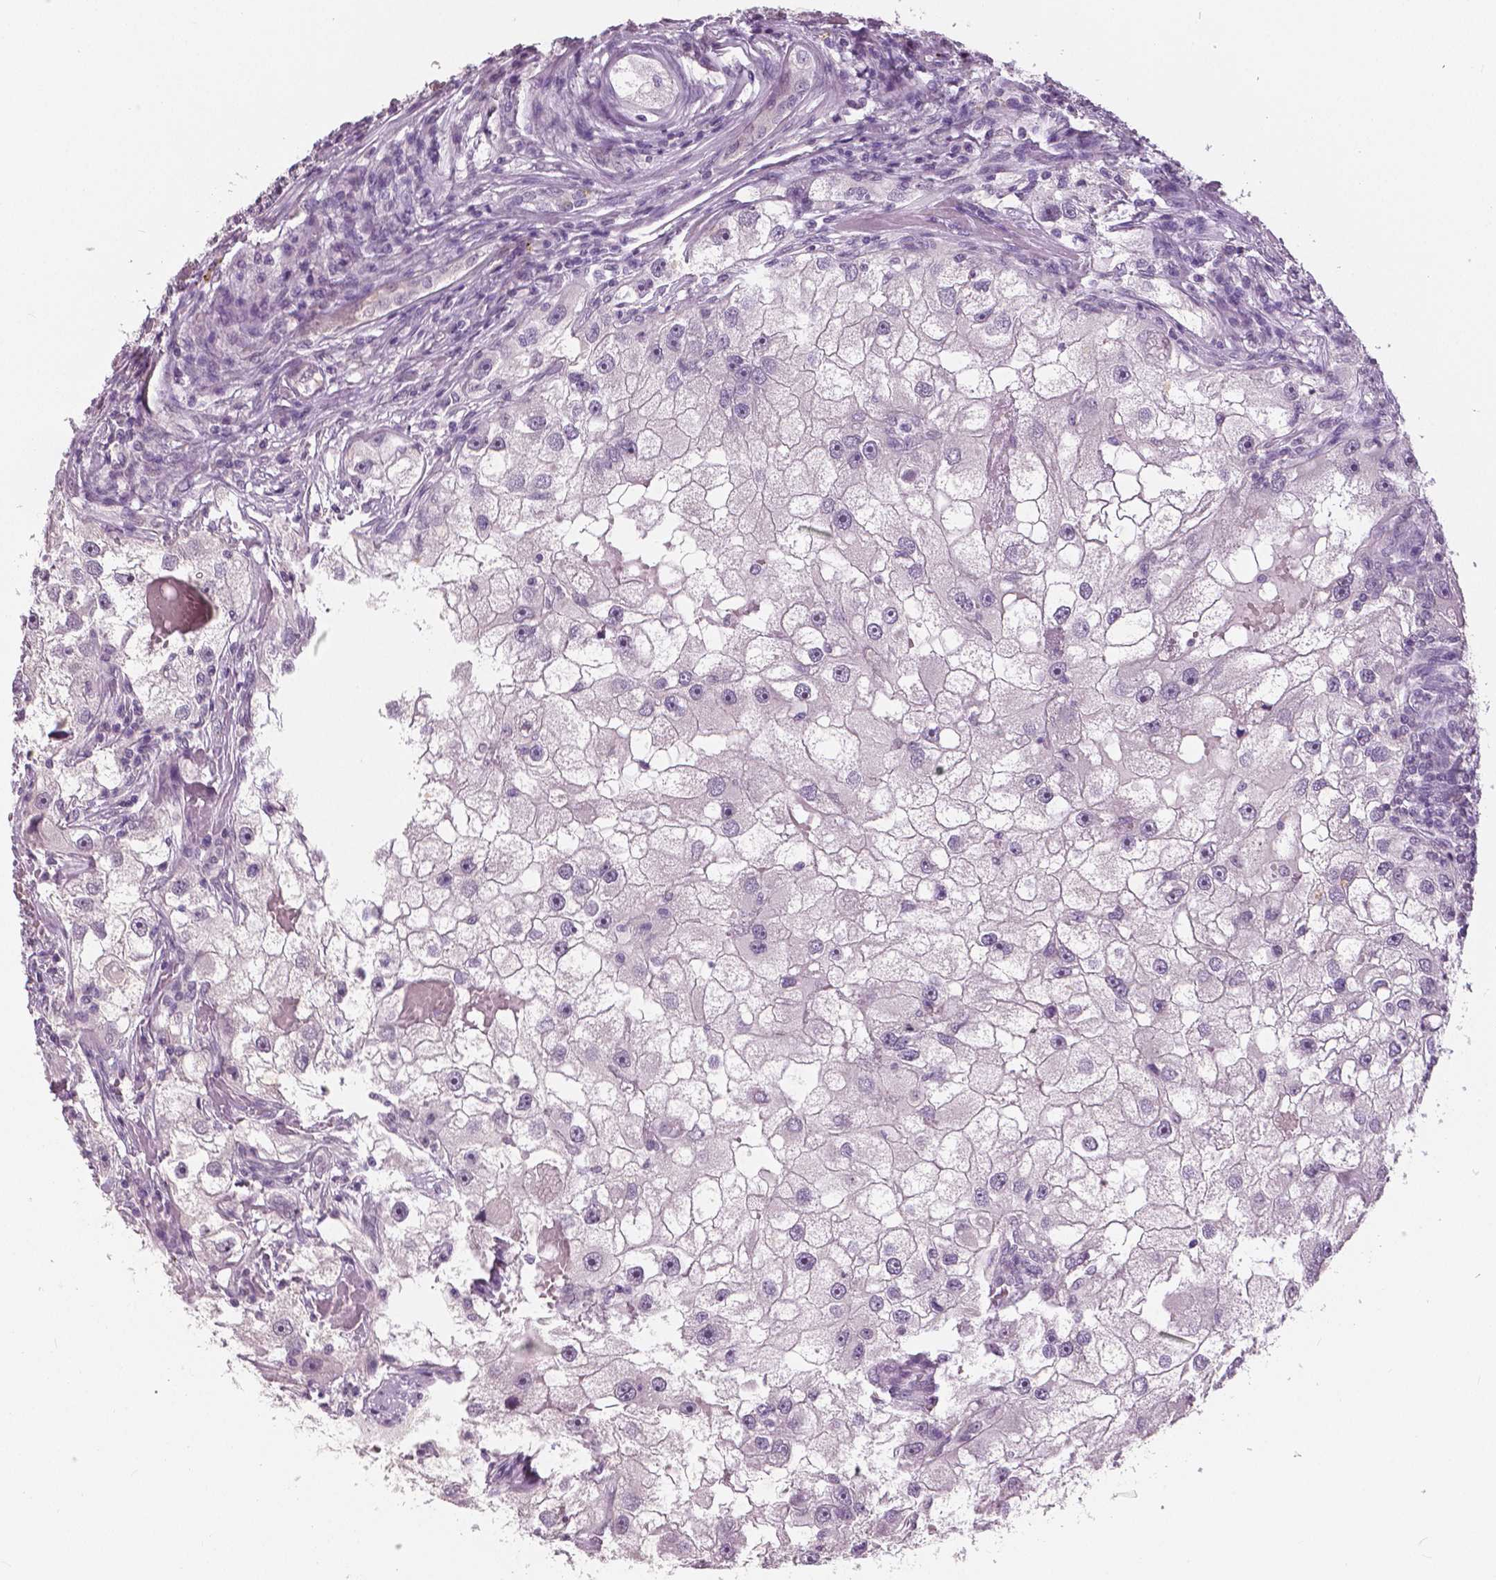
{"staining": {"intensity": "negative", "quantity": "none", "location": "none"}, "tissue": "renal cancer", "cell_type": "Tumor cells", "image_type": "cancer", "snomed": [{"axis": "morphology", "description": "Adenocarcinoma, NOS"}, {"axis": "topography", "description": "Kidney"}], "caption": "Tumor cells show no significant protein positivity in adenocarcinoma (renal).", "gene": "NECAB1", "patient": {"sex": "male", "age": 63}}